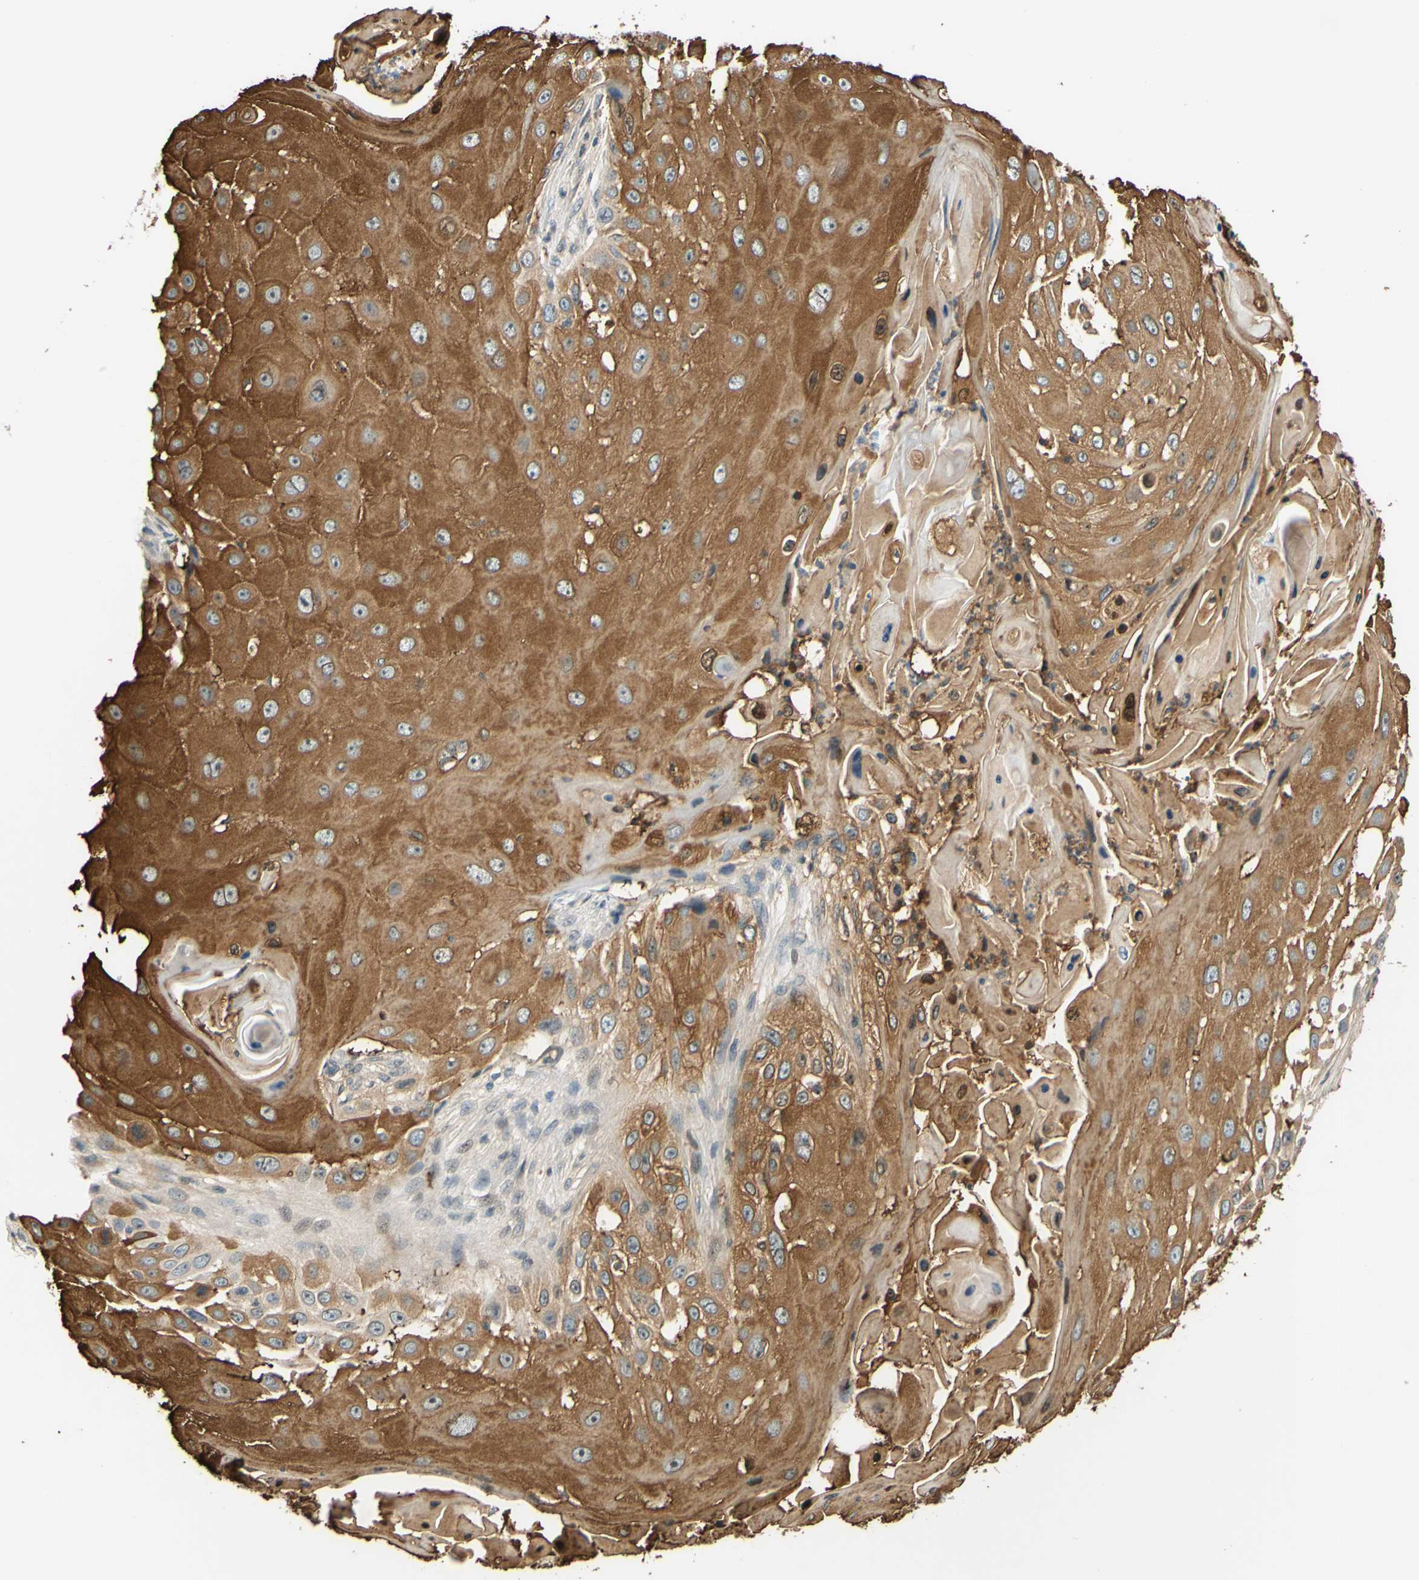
{"staining": {"intensity": "moderate", "quantity": ">75%", "location": "cytoplasmic/membranous"}, "tissue": "skin cancer", "cell_type": "Tumor cells", "image_type": "cancer", "snomed": [{"axis": "morphology", "description": "Squamous cell carcinoma, NOS"}, {"axis": "topography", "description": "Skin"}], "caption": "This micrograph displays skin squamous cell carcinoma stained with immunohistochemistry to label a protein in brown. The cytoplasmic/membranous of tumor cells show moderate positivity for the protein. Nuclei are counter-stained blue.", "gene": "C2CD2L", "patient": {"sex": "female", "age": 44}}